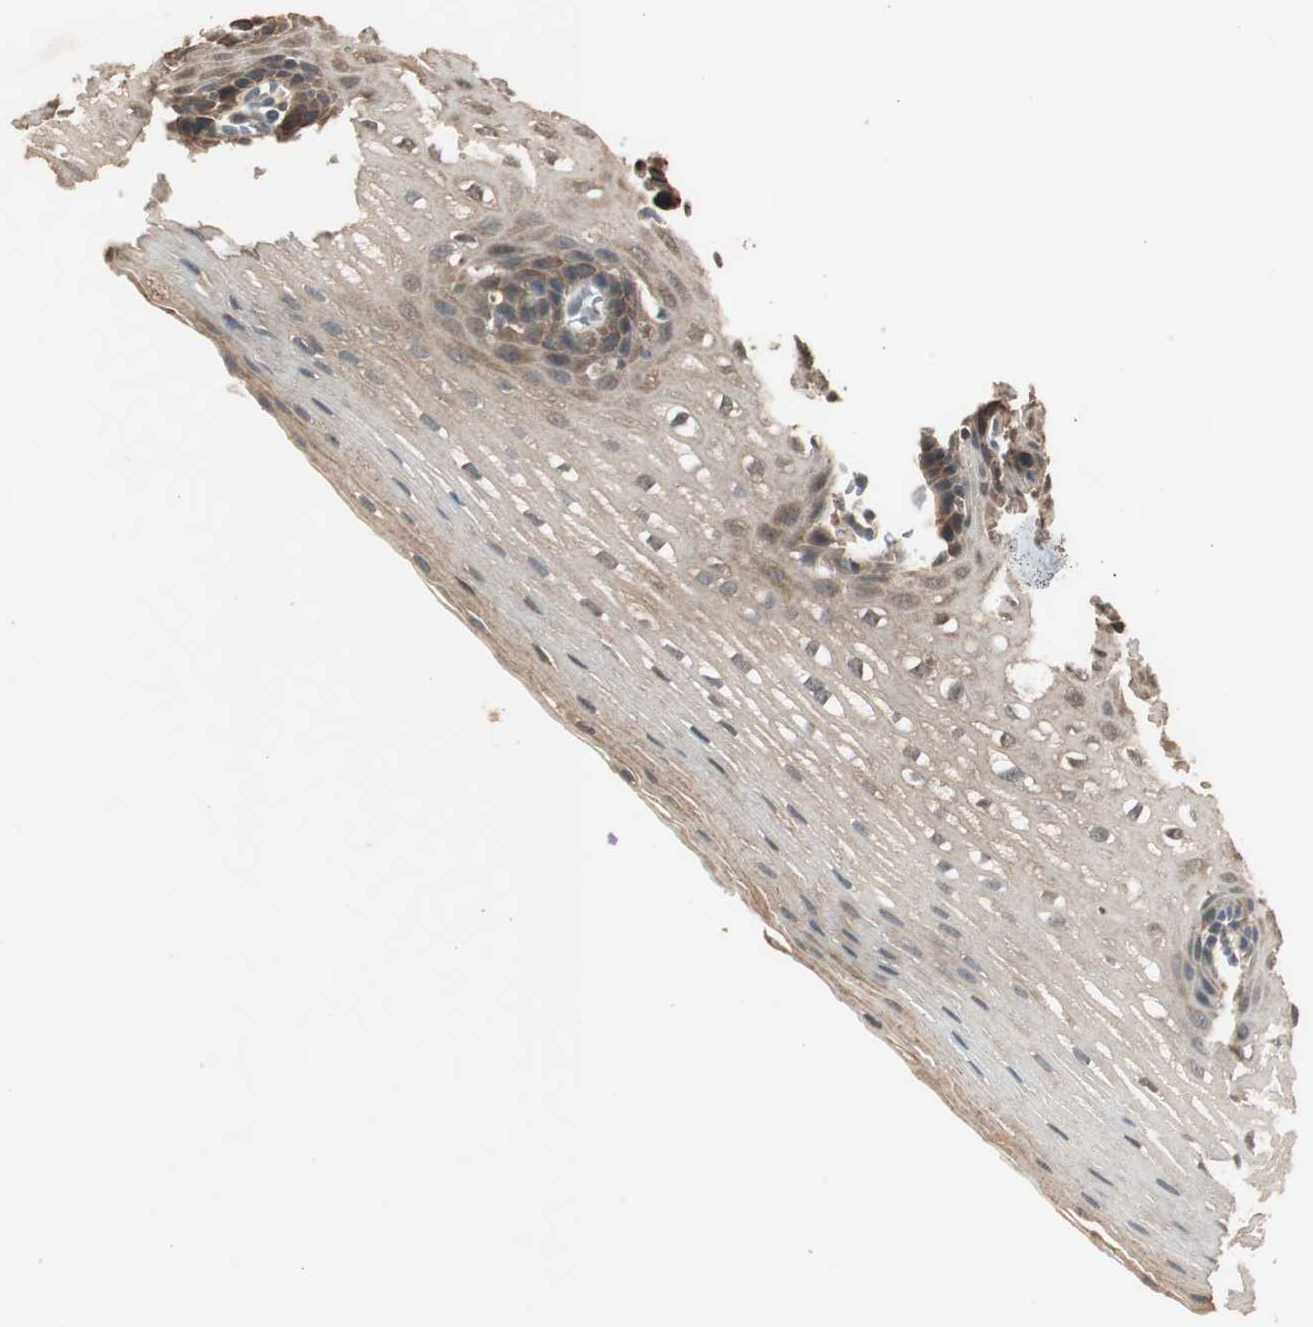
{"staining": {"intensity": "weak", "quantity": "25%-75%", "location": "cytoplasmic/membranous"}, "tissue": "esophagus", "cell_type": "Squamous epithelial cells", "image_type": "normal", "snomed": [{"axis": "morphology", "description": "Normal tissue, NOS"}, {"axis": "topography", "description": "Esophagus"}], "caption": "Immunohistochemical staining of unremarkable human esophagus exhibits weak cytoplasmic/membranous protein expression in approximately 25%-75% of squamous epithelial cells.", "gene": "TRIM21", "patient": {"sex": "male", "age": 48}}